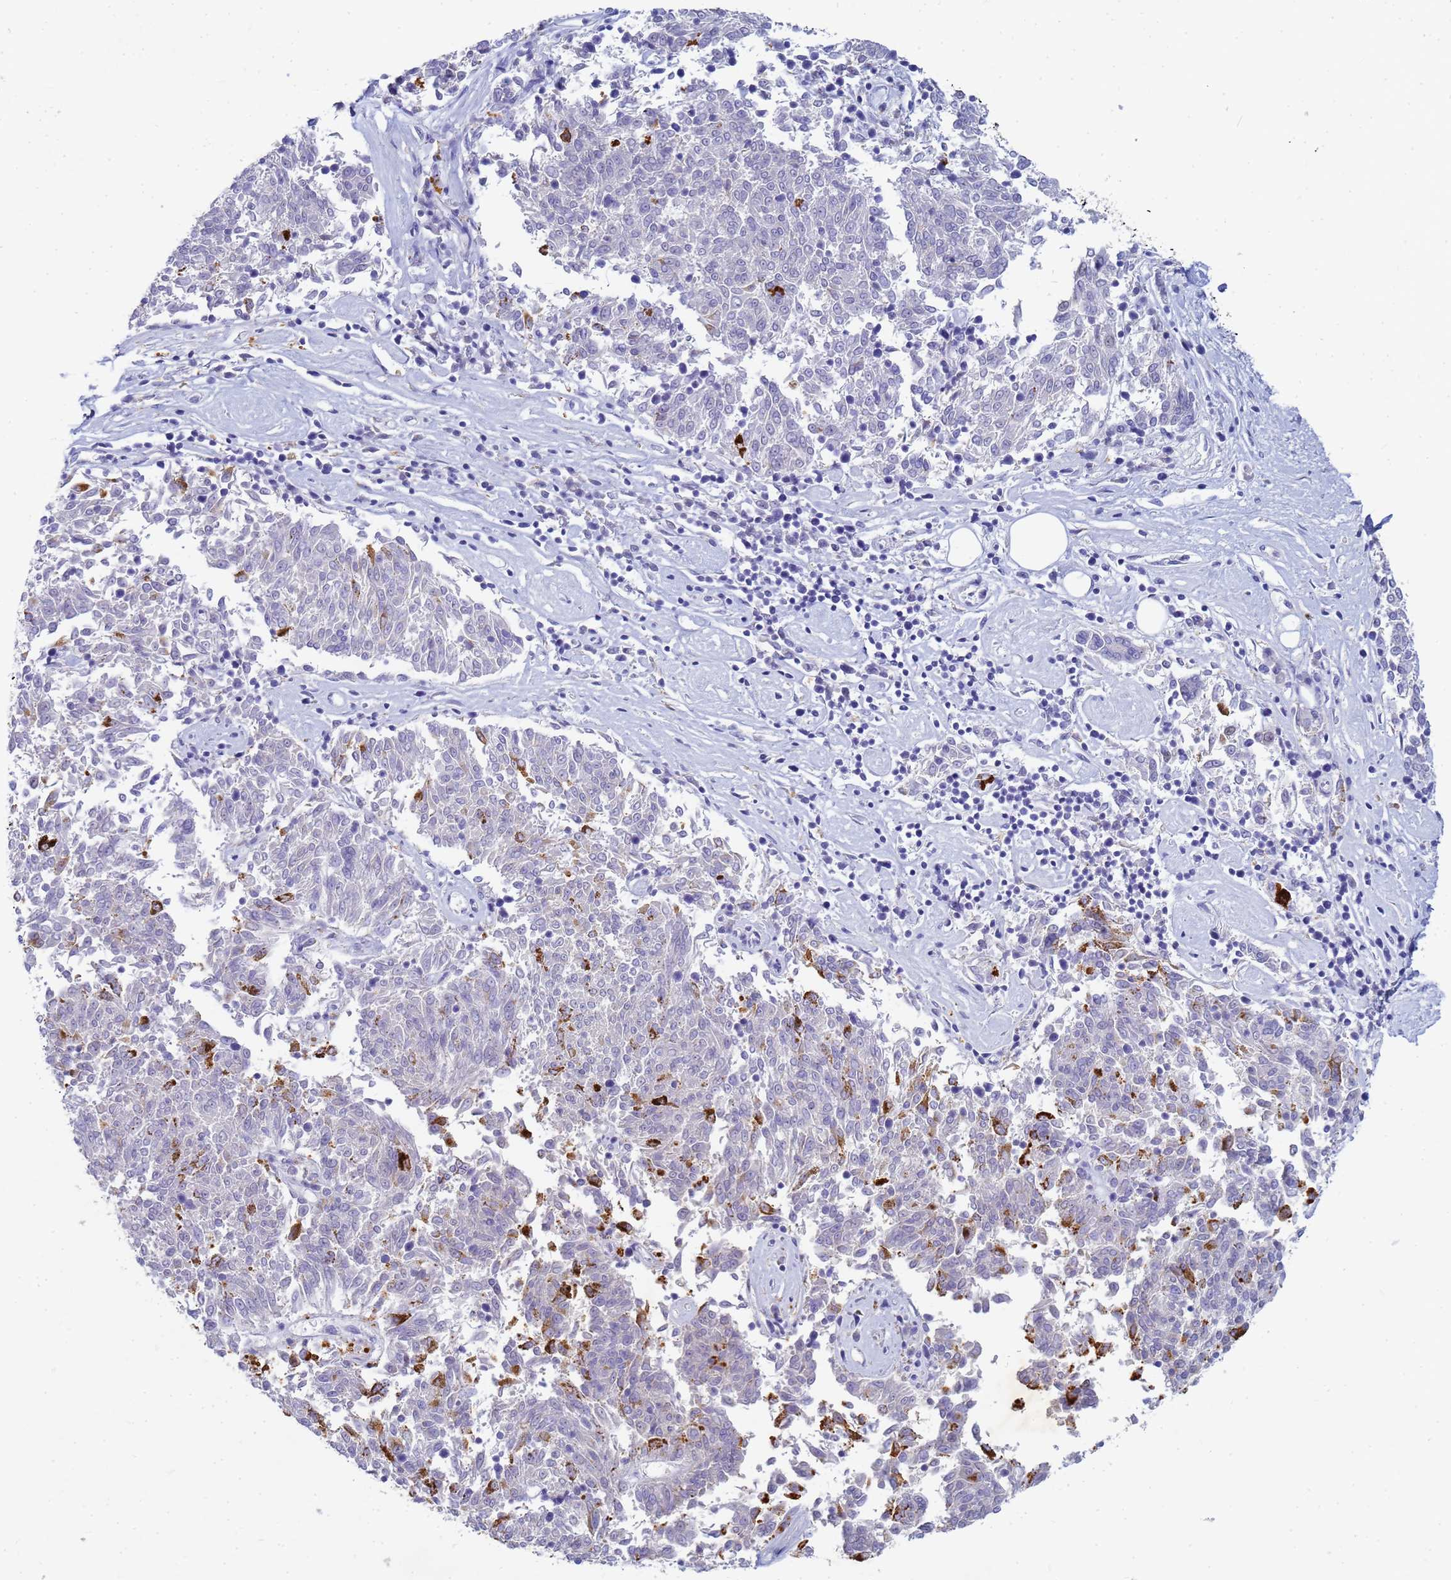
{"staining": {"intensity": "negative", "quantity": "none", "location": "none"}, "tissue": "melanoma", "cell_type": "Tumor cells", "image_type": "cancer", "snomed": [{"axis": "morphology", "description": "Malignant melanoma, NOS"}, {"axis": "topography", "description": "Skin"}], "caption": "Histopathology image shows no significant protein staining in tumor cells of malignant melanoma. The staining is performed using DAB (3,3'-diaminobenzidine) brown chromogen with nuclei counter-stained in using hematoxylin.", "gene": "B3GNT8", "patient": {"sex": "female", "age": 72}}